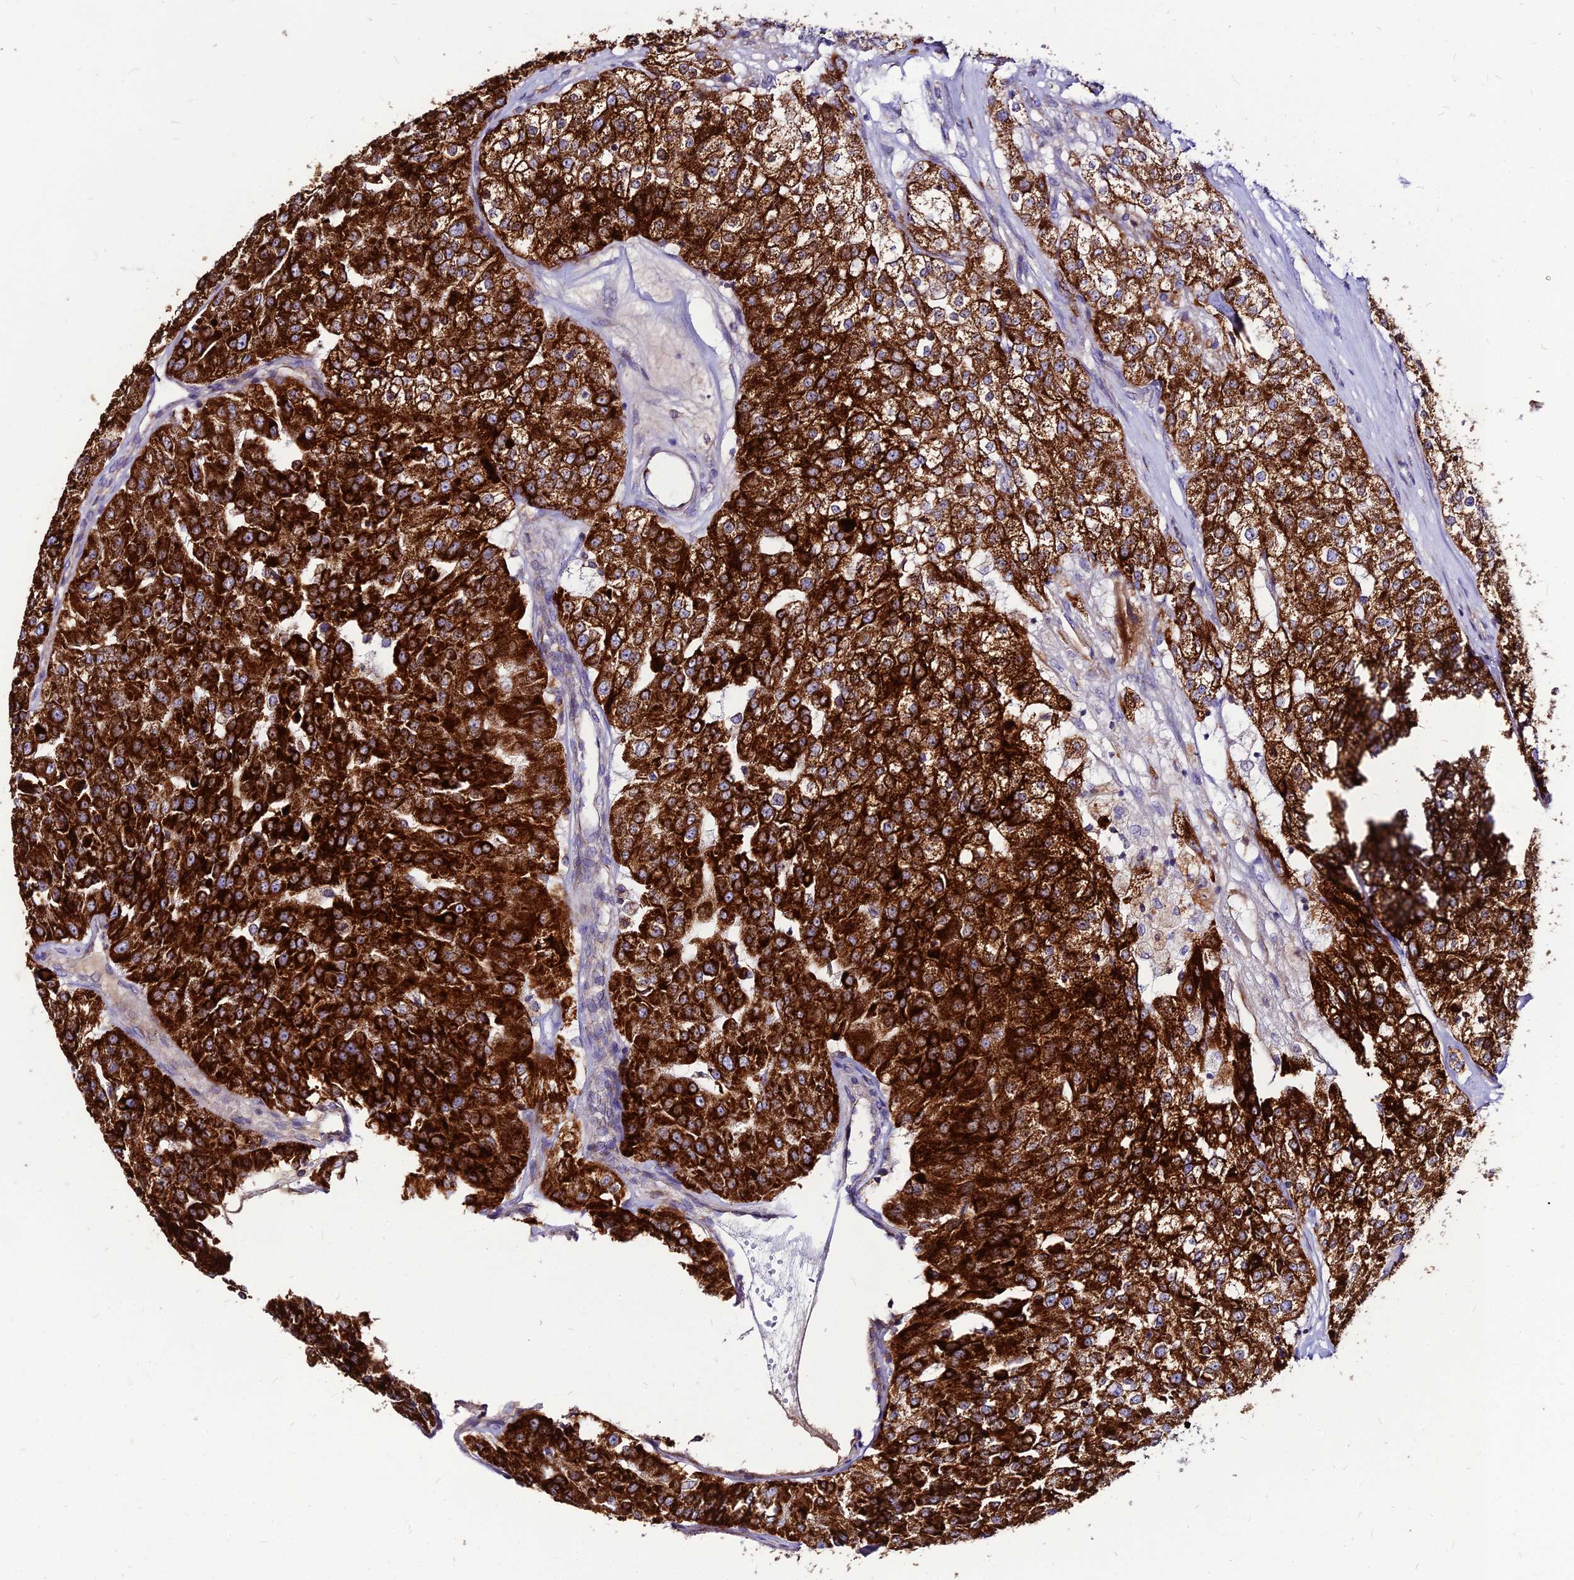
{"staining": {"intensity": "strong", "quantity": ">75%", "location": "cytoplasmic/membranous"}, "tissue": "renal cancer", "cell_type": "Tumor cells", "image_type": "cancer", "snomed": [{"axis": "morphology", "description": "Adenocarcinoma, NOS"}, {"axis": "topography", "description": "Kidney"}], "caption": "Immunohistochemical staining of renal cancer displays strong cytoplasmic/membranous protein expression in approximately >75% of tumor cells.", "gene": "ECI1", "patient": {"sex": "female", "age": 63}}